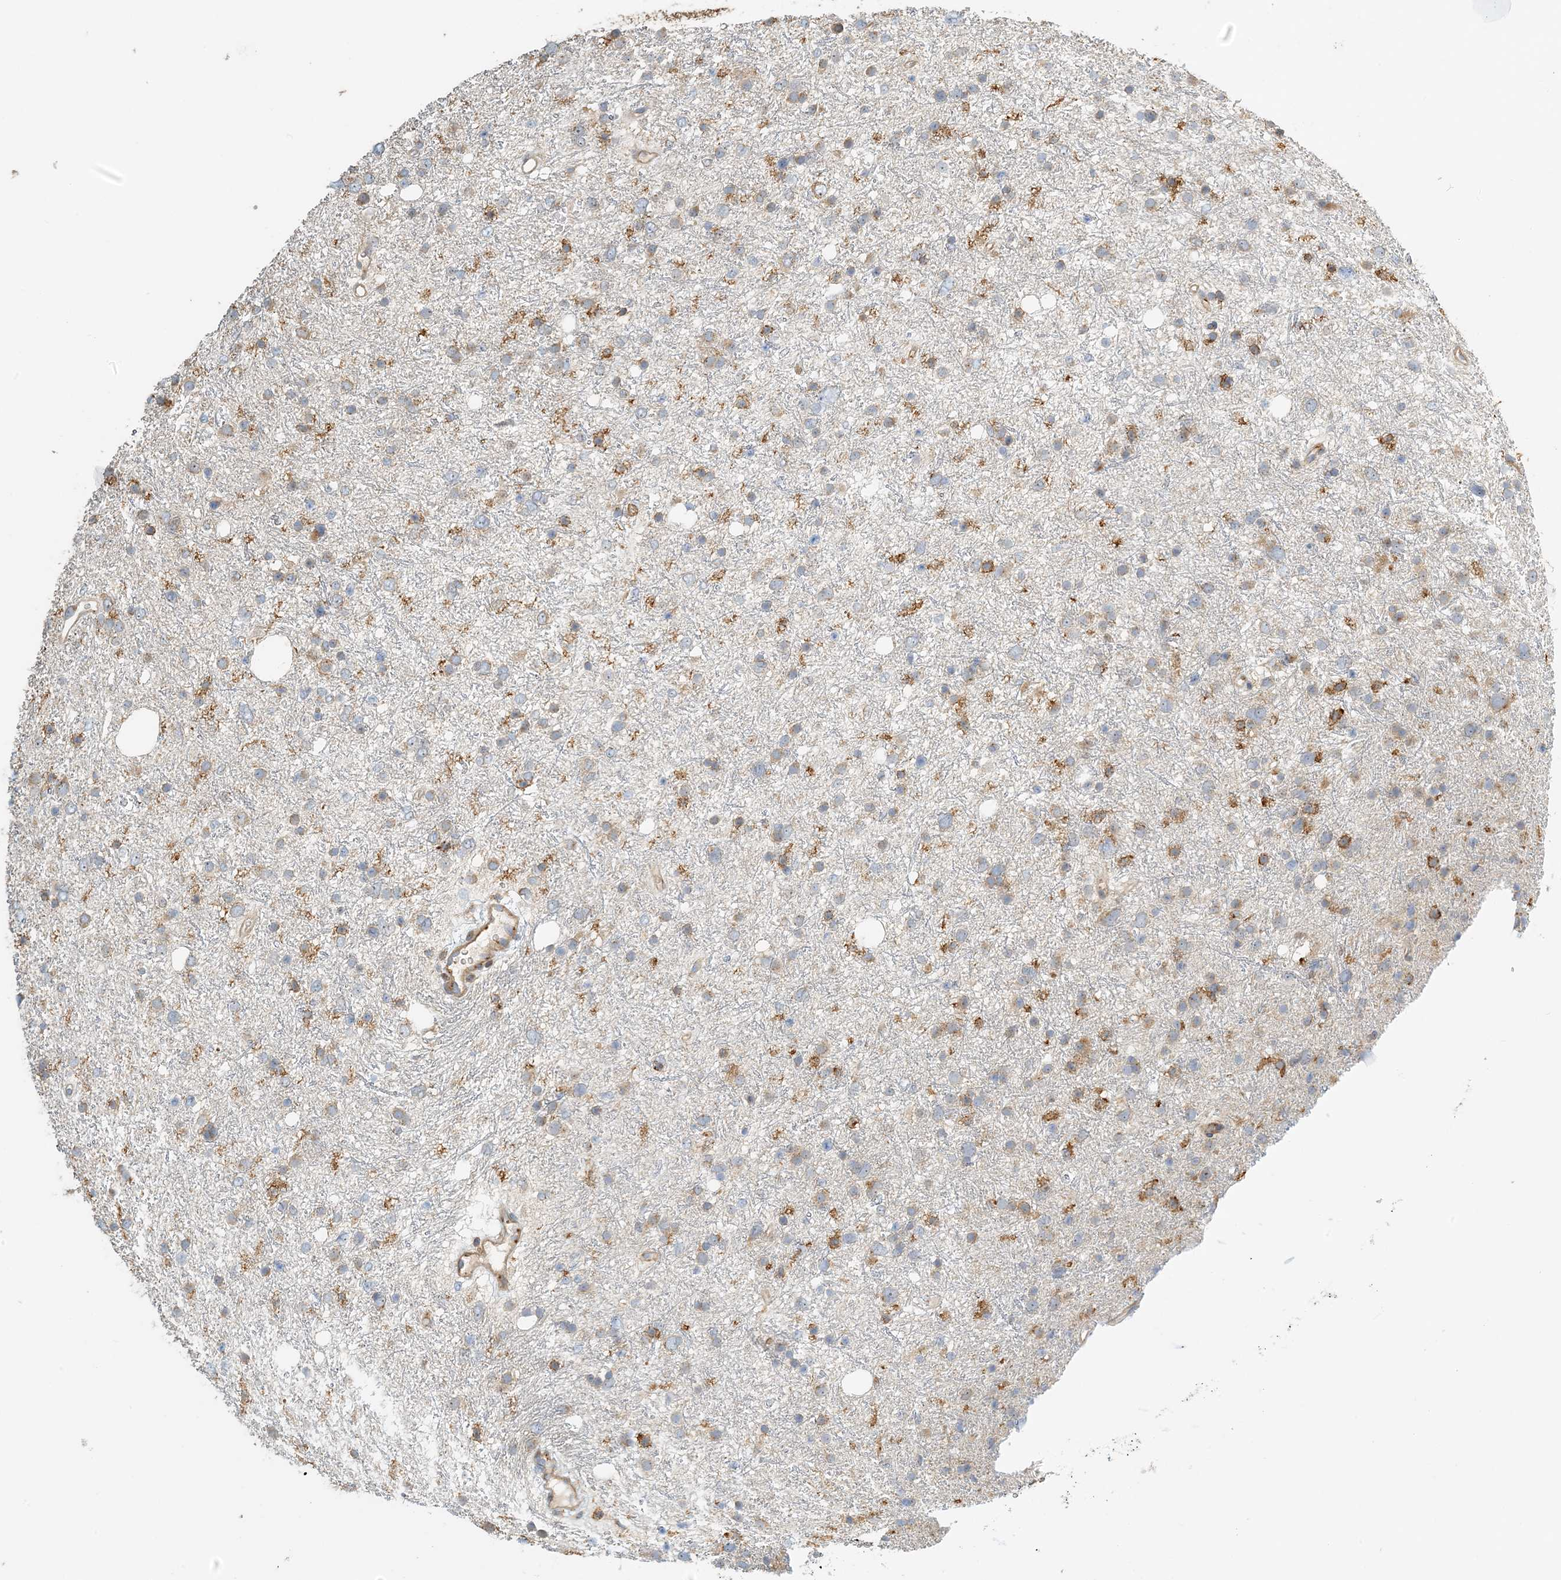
{"staining": {"intensity": "weak", "quantity": ">75%", "location": "cytoplasmic/membranous"}, "tissue": "glioma", "cell_type": "Tumor cells", "image_type": "cancer", "snomed": [{"axis": "morphology", "description": "Glioma, malignant, Low grade"}, {"axis": "topography", "description": "Cerebral cortex"}], "caption": "Glioma stained with a protein marker shows weak staining in tumor cells.", "gene": "COLEC11", "patient": {"sex": "female", "age": 39}}